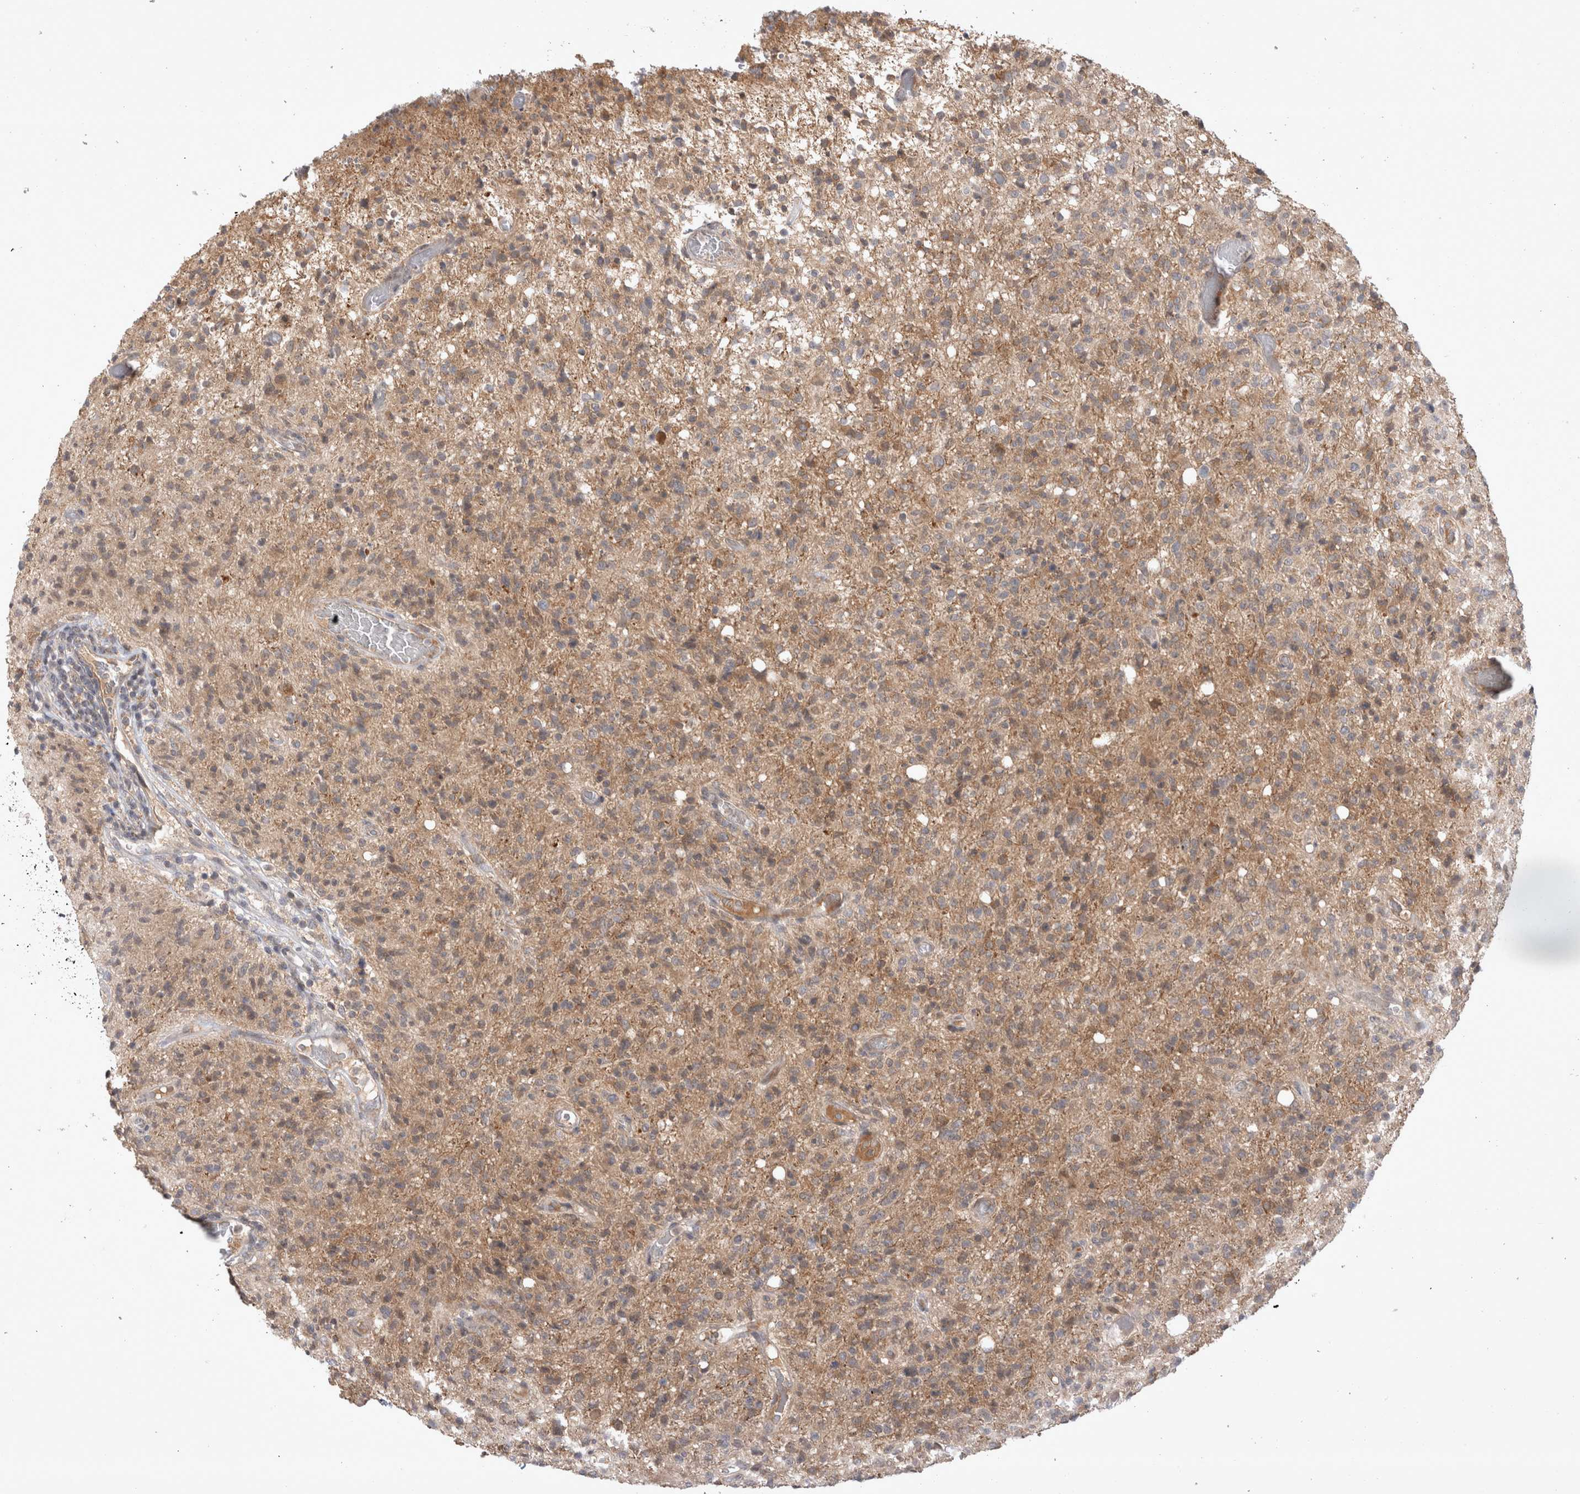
{"staining": {"intensity": "moderate", "quantity": ">75%", "location": "cytoplasmic/membranous"}, "tissue": "glioma", "cell_type": "Tumor cells", "image_type": "cancer", "snomed": [{"axis": "morphology", "description": "Glioma, malignant, High grade"}, {"axis": "topography", "description": "Brain"}], "caption": "High-magnification brightfield microscopy of glioma stained with DAB (3,3'-diaminobenzidine) (brown) and counterstained with hematoxylin (blue). tumor cells exhibit moderate cytoplasmic/membranous staining is appreciated in about>75% of cells. The staining was performed using DAB (3,3'-diaminobenzidine) to visualize the protein expression in brown, while the nuclei were stained in blue with hematoxylin (Magnification: 20x).", "gene": "PLEKHM1", "patient": {"sex": "female", "age": 57}}